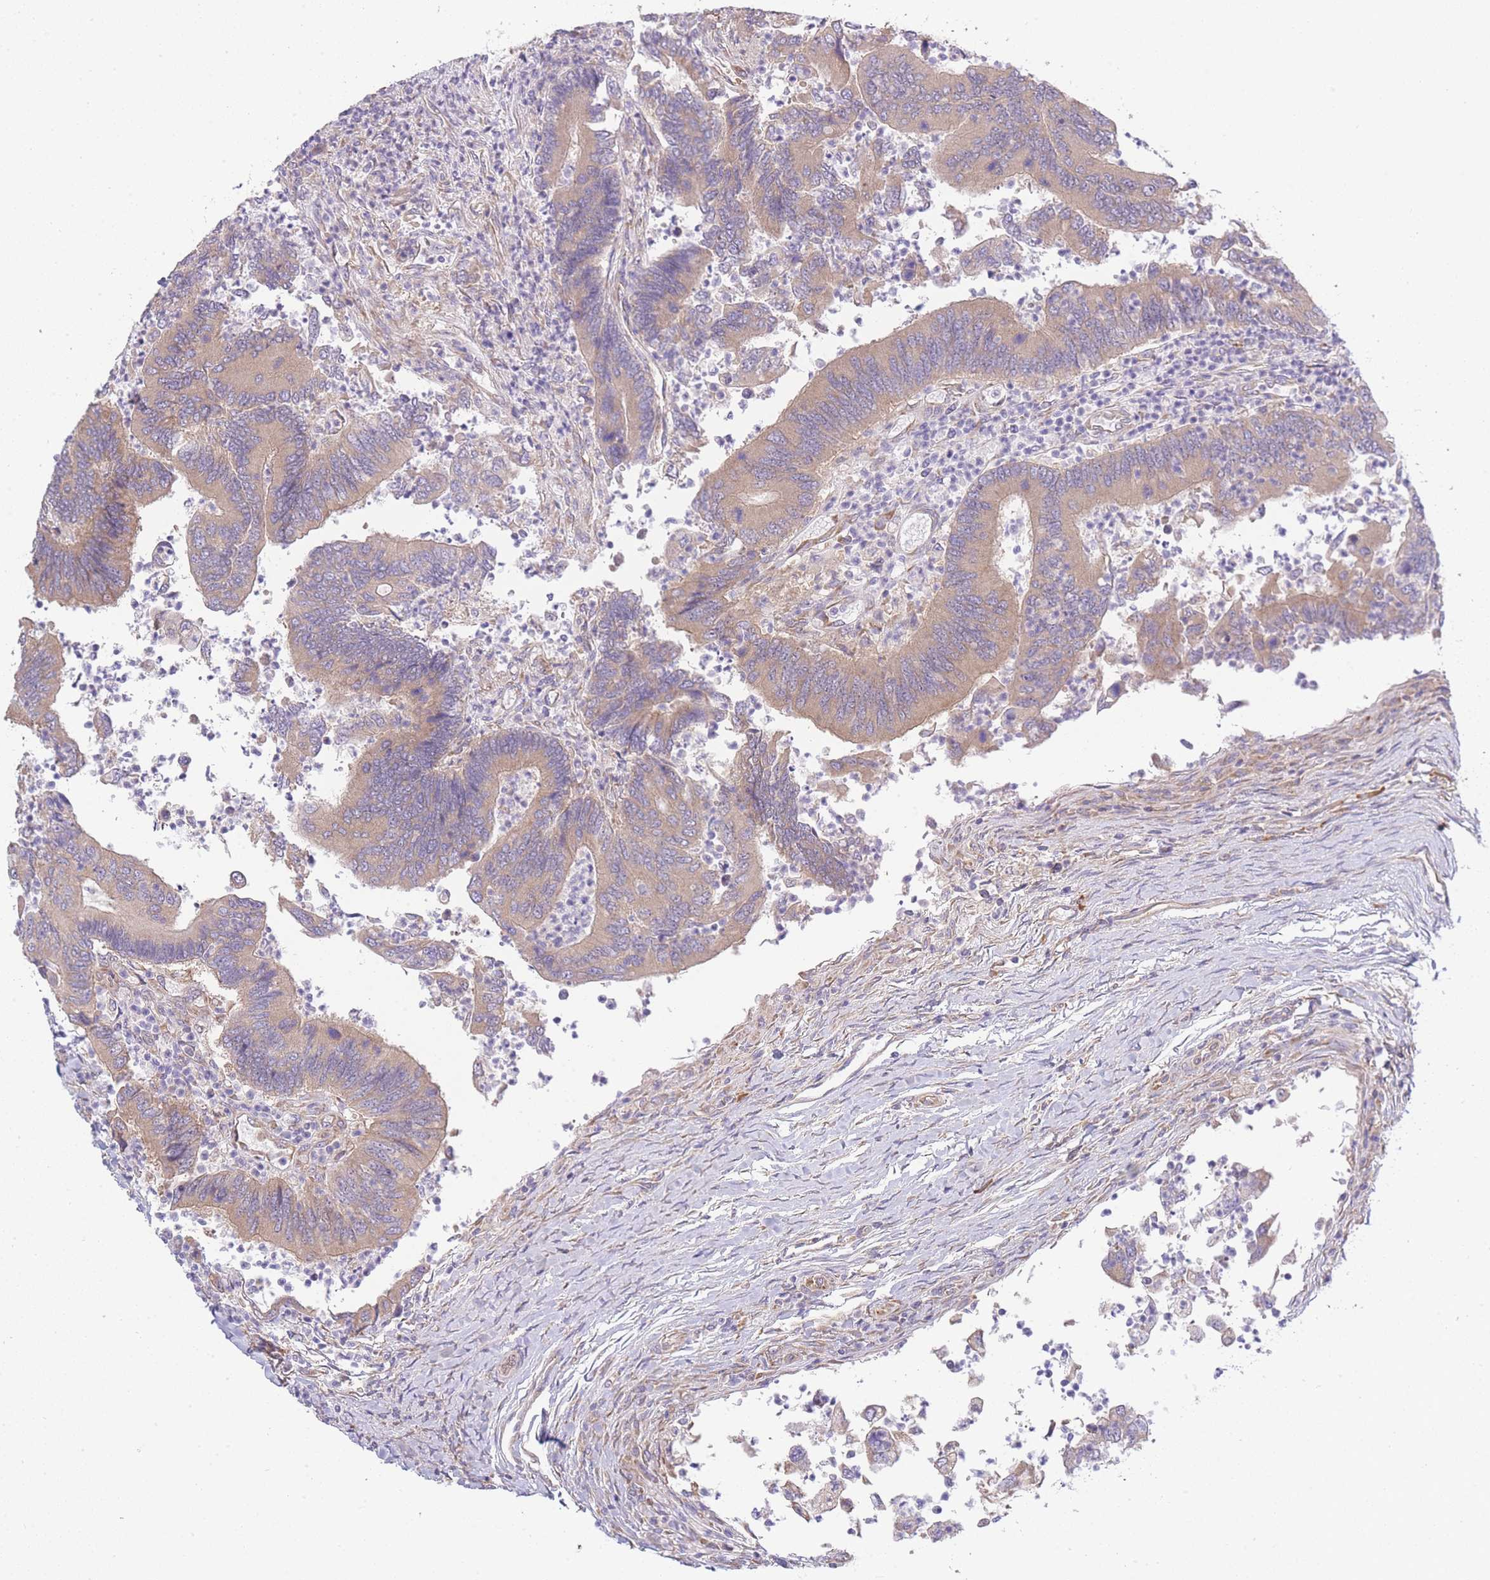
{"staining": {"intensity": "moderate", "quantity": ">75%", "location": "cytoplasmic/membranous"}, "tissue": "colorectal cancer", "cell_type": "Tumor cells", "image_type": "cancer", "snomed": [{"axis": "morphology", "description": "Adenocarcinoma, NOS"}, {"axis": "topography", "description": "Colon"}], "caption": "A histopathology image of colorectal cancer (adenocarcinoma) stained for a protein displays moderate cytoplasmic/membranous brown staining in tumor cells.", "gene": "BEX1", "patient": {"sex": "female", "age": 67}}